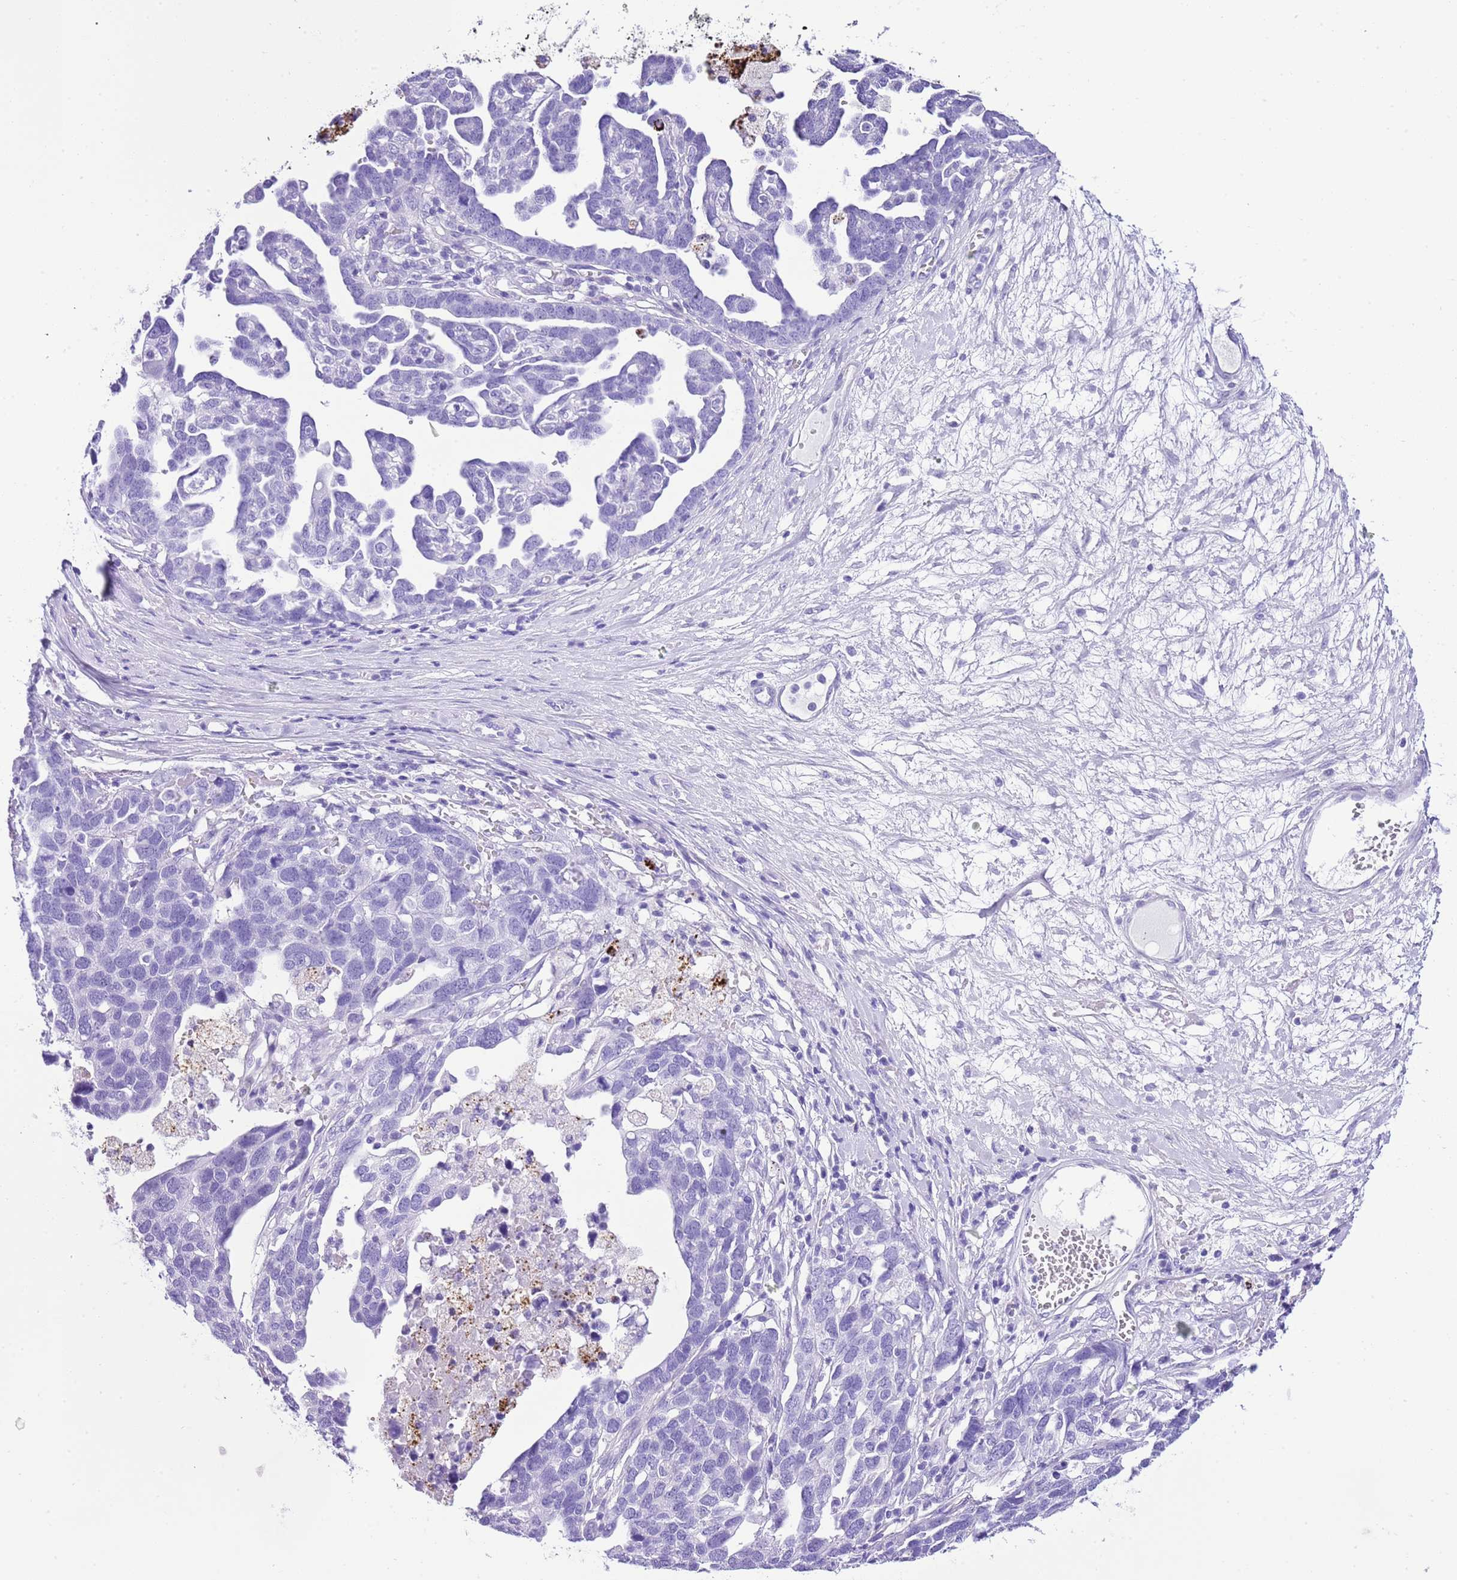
{"staining": {"intensity": "negative", "quantity": "none", "location": "none"}, "tissue": "ovarian cancer", "cell_type": "Tumor cells", "image_type": "cancer", "snomed": [{"axis": "morphology", "description": "Cystadenocarcinoma, serous, NOS"}, {"axis": "topography", "description": "Ovary"}], "caption": "Immunohistochemical staining of serous cystadenocarcinoma (ovarian) demonstrates no significant expression in tumor cells. (Immunohistochemistry (ihc), brightfield microscopy, high magnification).", "gene": "KCNC1", "patient": {"sex": "female", "age": 54}}